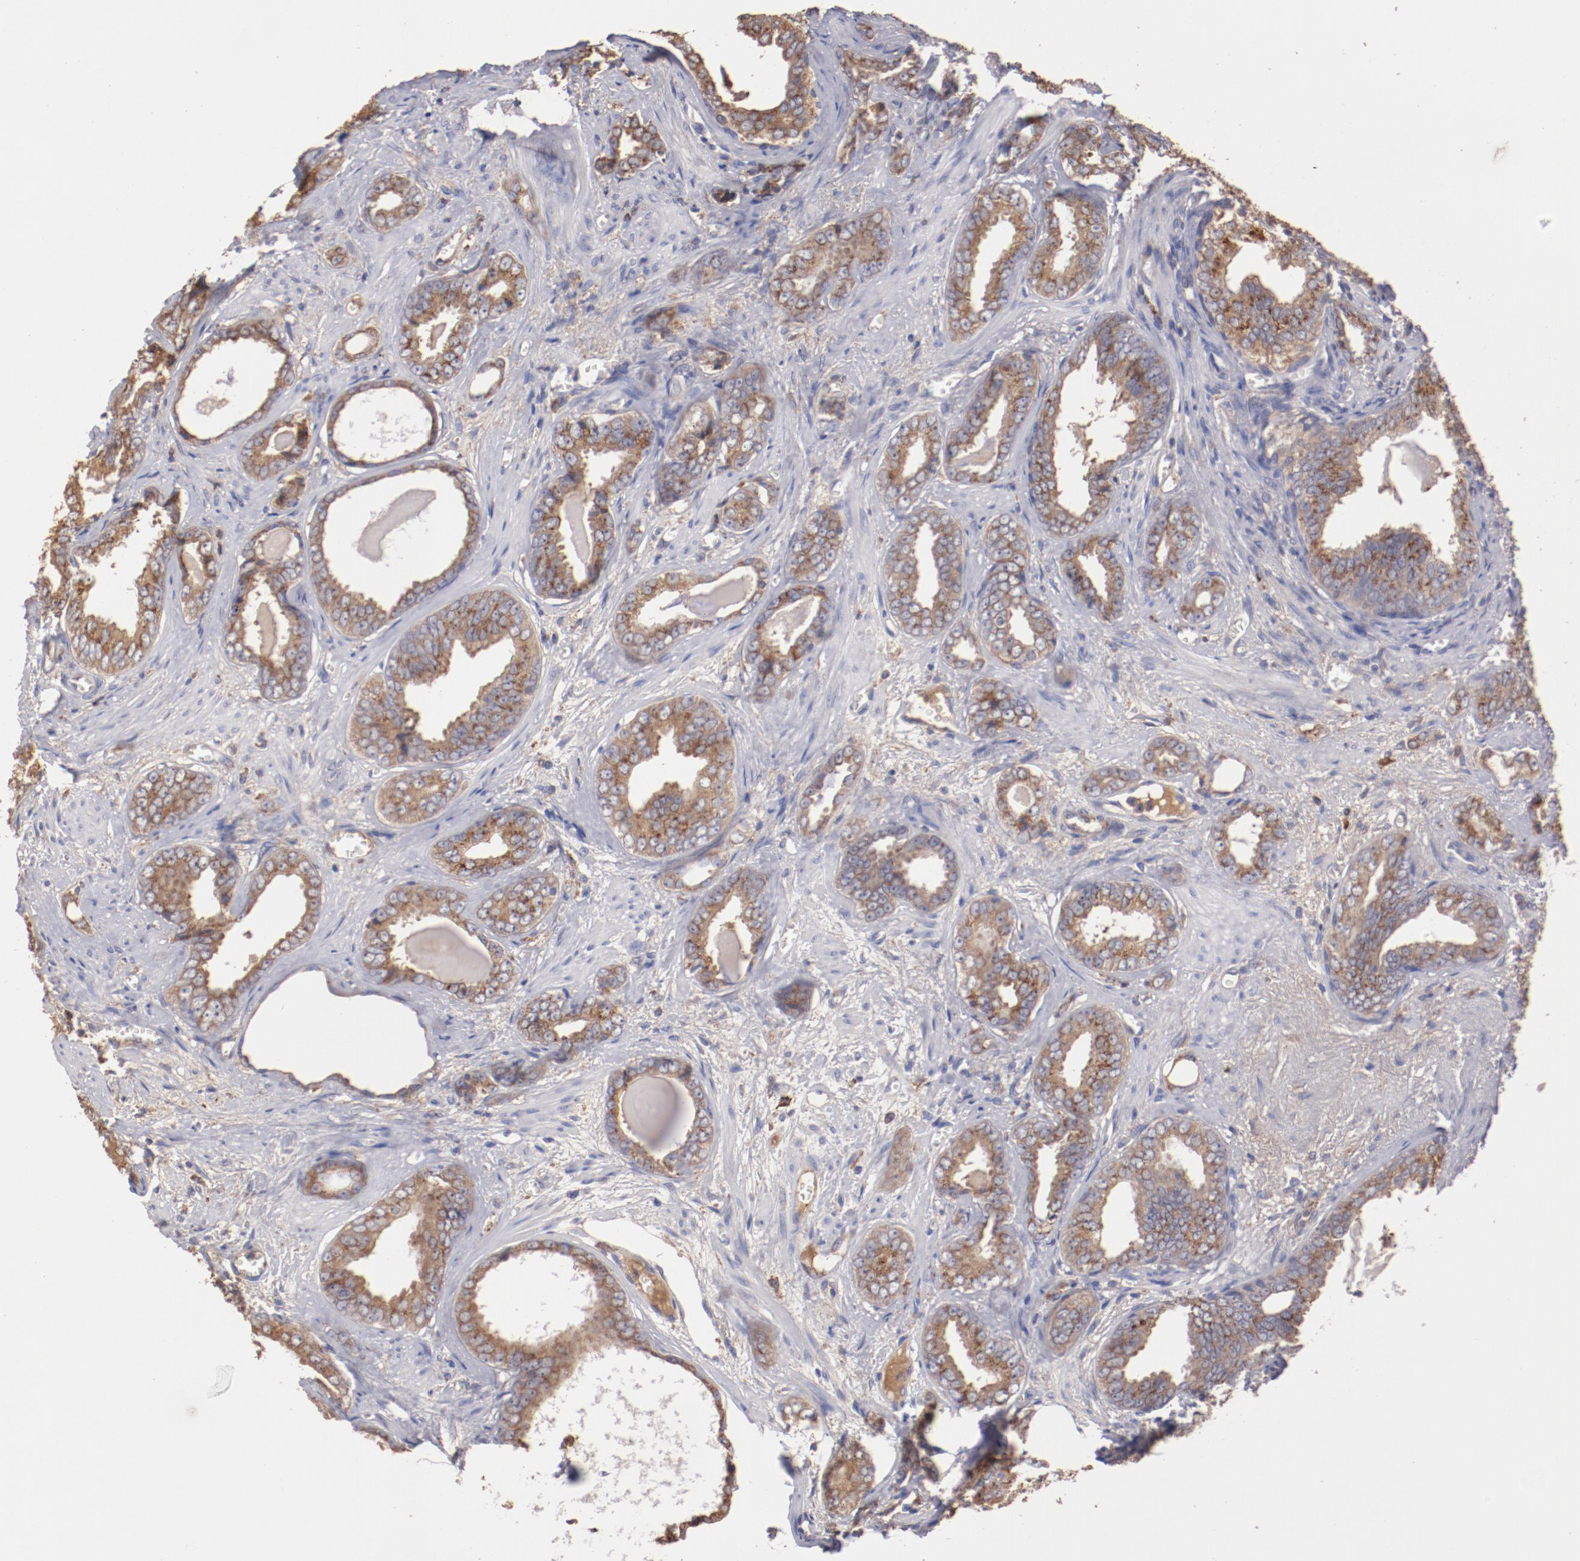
{"staining": {"intensity": "moderate", "quantity": ">75%", "location": "cytoplasmic/membranous"}, "tissue": "prostate cancer", "cell_type": "Tumor cells", "image_type": "cancer", "snomed": [{"axis": "morphology", "description": "Adenocarcinoma, Medium grade"}, {"axis": "topography", "description": "Prostate"}], "caption": "A high-resolution image shows immunohistochemistry (IHC) staining of prostate cancer, which shows moderate cytoplasmic/membranous positivity in approximately >75% of tumor cells.", "gene": "NFKBIE", "patient": {"sex": "male", "age": 79}}